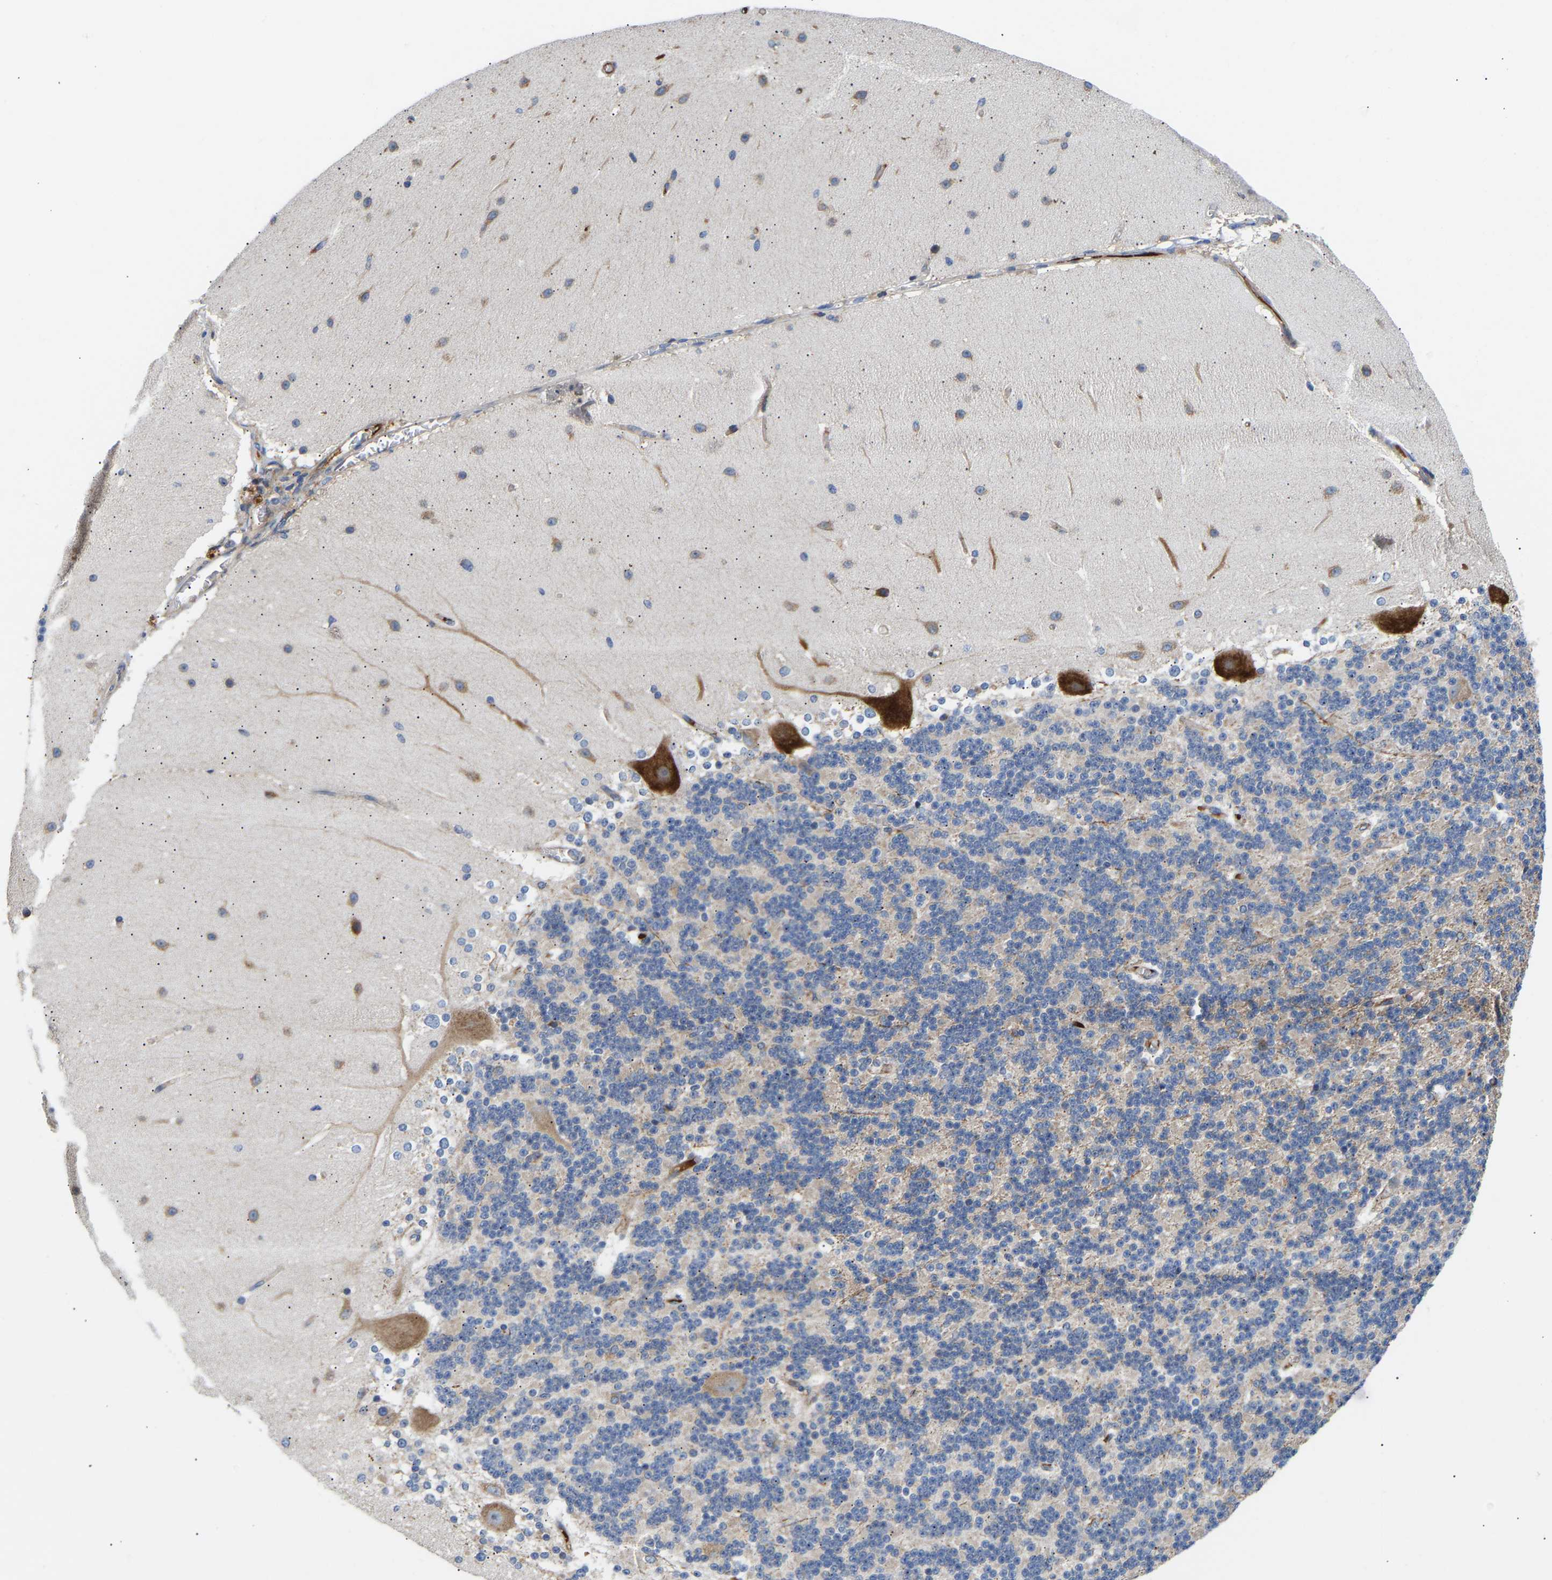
{"staining": {"intensity": "negative", "quantity": "none", "location": "none"}, "tissue": "cerebellum", "cell_type": "Cells in granular layer", "image_type": "normal", "snomed": [{"axis": "morphology", "description": "Normal tissue, NOS"}, {"axis": "topography", "description": "Cerebellum"}], "caption": "IHC micrograph of normal cerebellum stained for a protein (brown), which exhibits no positivity in cells in granular layer.", "gene": "AIMP2", "patient": {"sex": "female", "age": 19}}